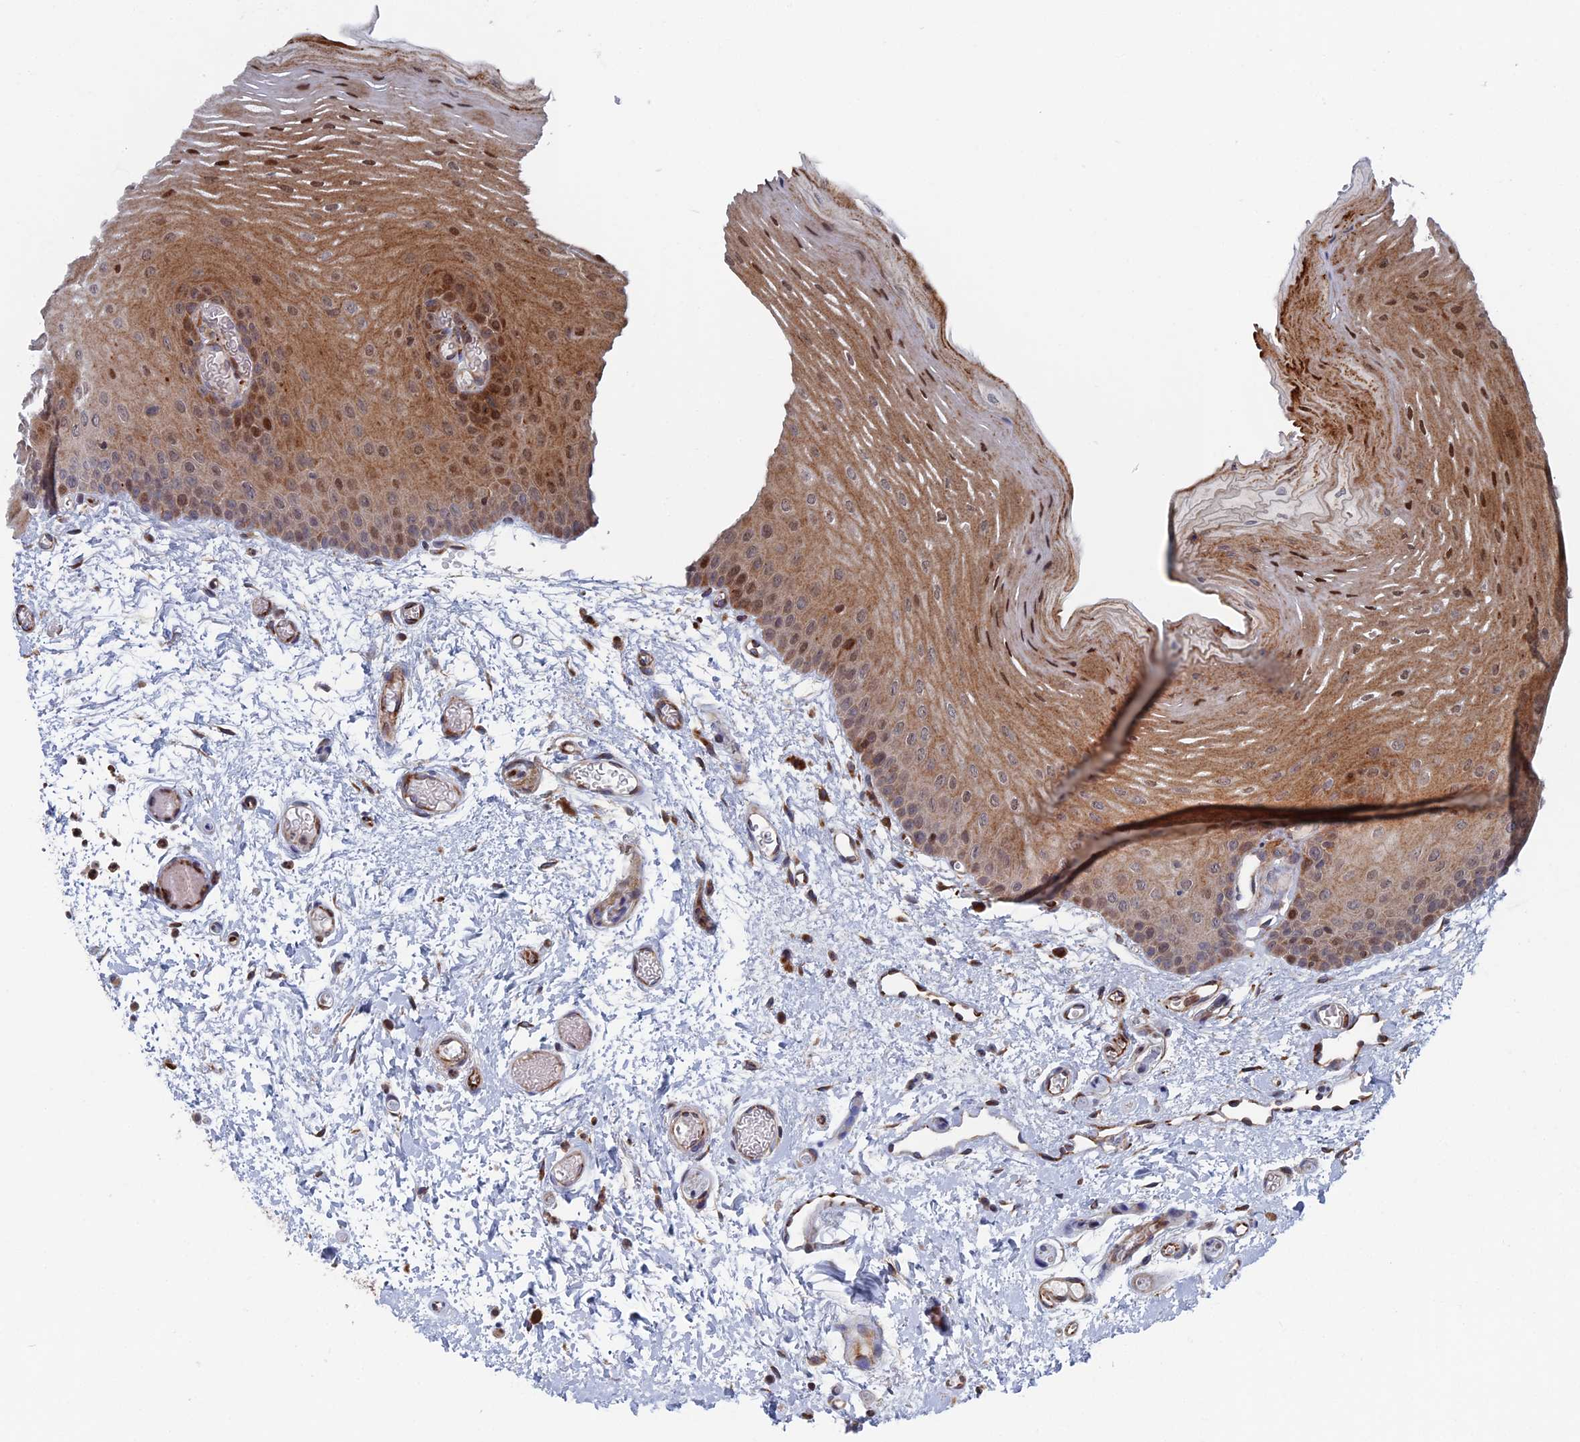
{"staining": {"intensity": "moderate", "quantity": "25%-75%", "location": "cytoplasmic/membranous,nuclear"}, "tissue": "oral mucosa", "cell_type": "Squamous epithelial cells", "image_type": "normal", "snomed": [{"axis": "morphology", "description": "Normal tissue, NOS"}, {"axis": "topography", "description": "Oral tissue"}], "caption": "Normal oral mucosa was stained to show a protein in brown. There is medium levels of moderate cytoplasmic/membranous,nuclear staining in approximately 25%-75% of squamous epithelial cells.", "gene": "GTF2IRD1", "patient": {"sex": "female", "age": 70}}